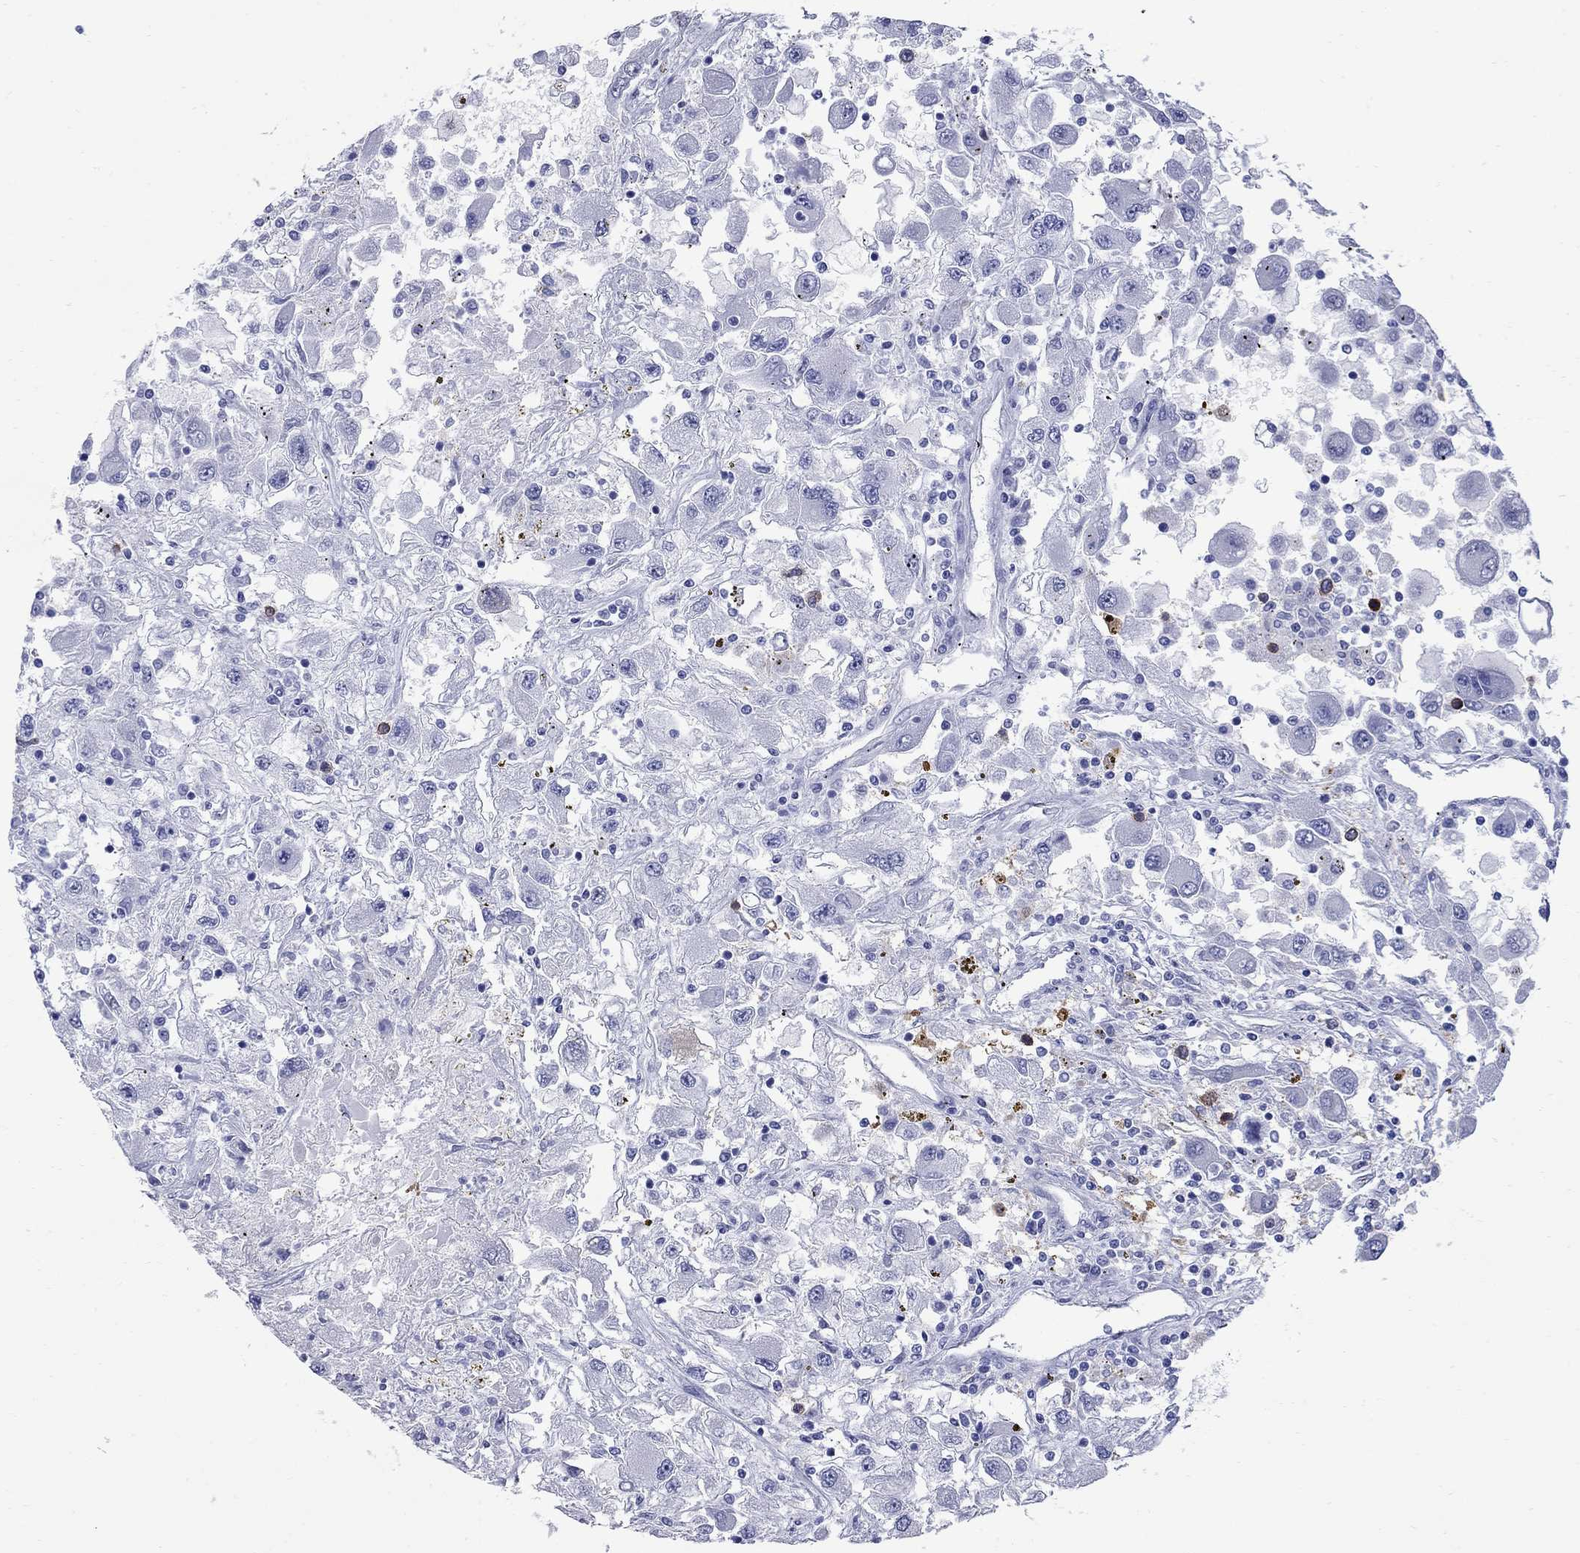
{"staining": {"intensity": "negative", "quantity": "none", "location": "none"}, "tissue": "renal cancer", "cell_type": "Tumor cells", "image_type": "cancer", "snomed": [{"axis": "morphology", "description": "Adenocarcinoma, NOS"}, {"axis": "topography", "description": "Kidney"}], "caption": "This is a image of immunohistochemistry (IHC) staining of renal cancer (adenocarcinoma), which shows no expression in tumor cells.", "gene": "TACC3", "patient": {"sex": "female", "age": 67}}